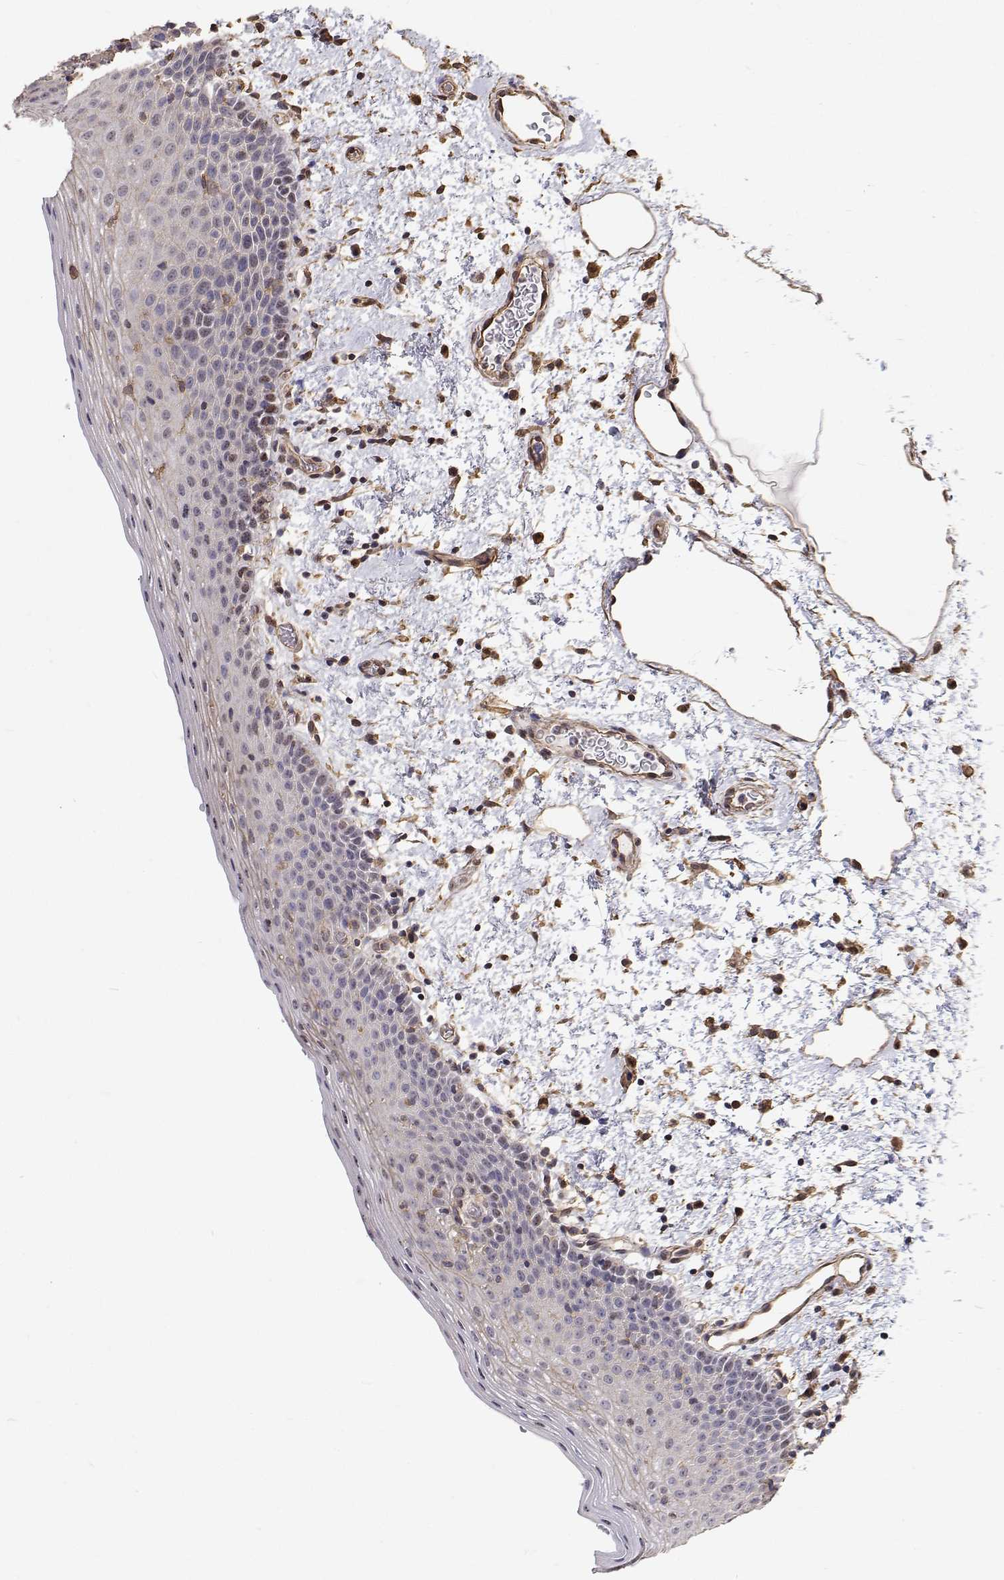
{"staining": {"intensity": "weak", "quantity": "25%-75%", "location": "nuclear"}, "tissue": "oral mucosa", "cell_type": "Squamous epithelial cells", "image_type": "normal", "snomed": [{"axis": "morphology", "description": "Normal tissue, NOS"}, {"axis": "topography", "description": "Oral tissue"}, {"axis": "topography", "description": "Head-Neck"}], "caption": "About 25%-75% of squamous epithelial cells in unremarkable human oral mucosa show weak nuclear protein staining as visualized by brown immunohistochemical staining.", "gene": "GSDMA", "patient": {"sex": "female", "age": 55}}